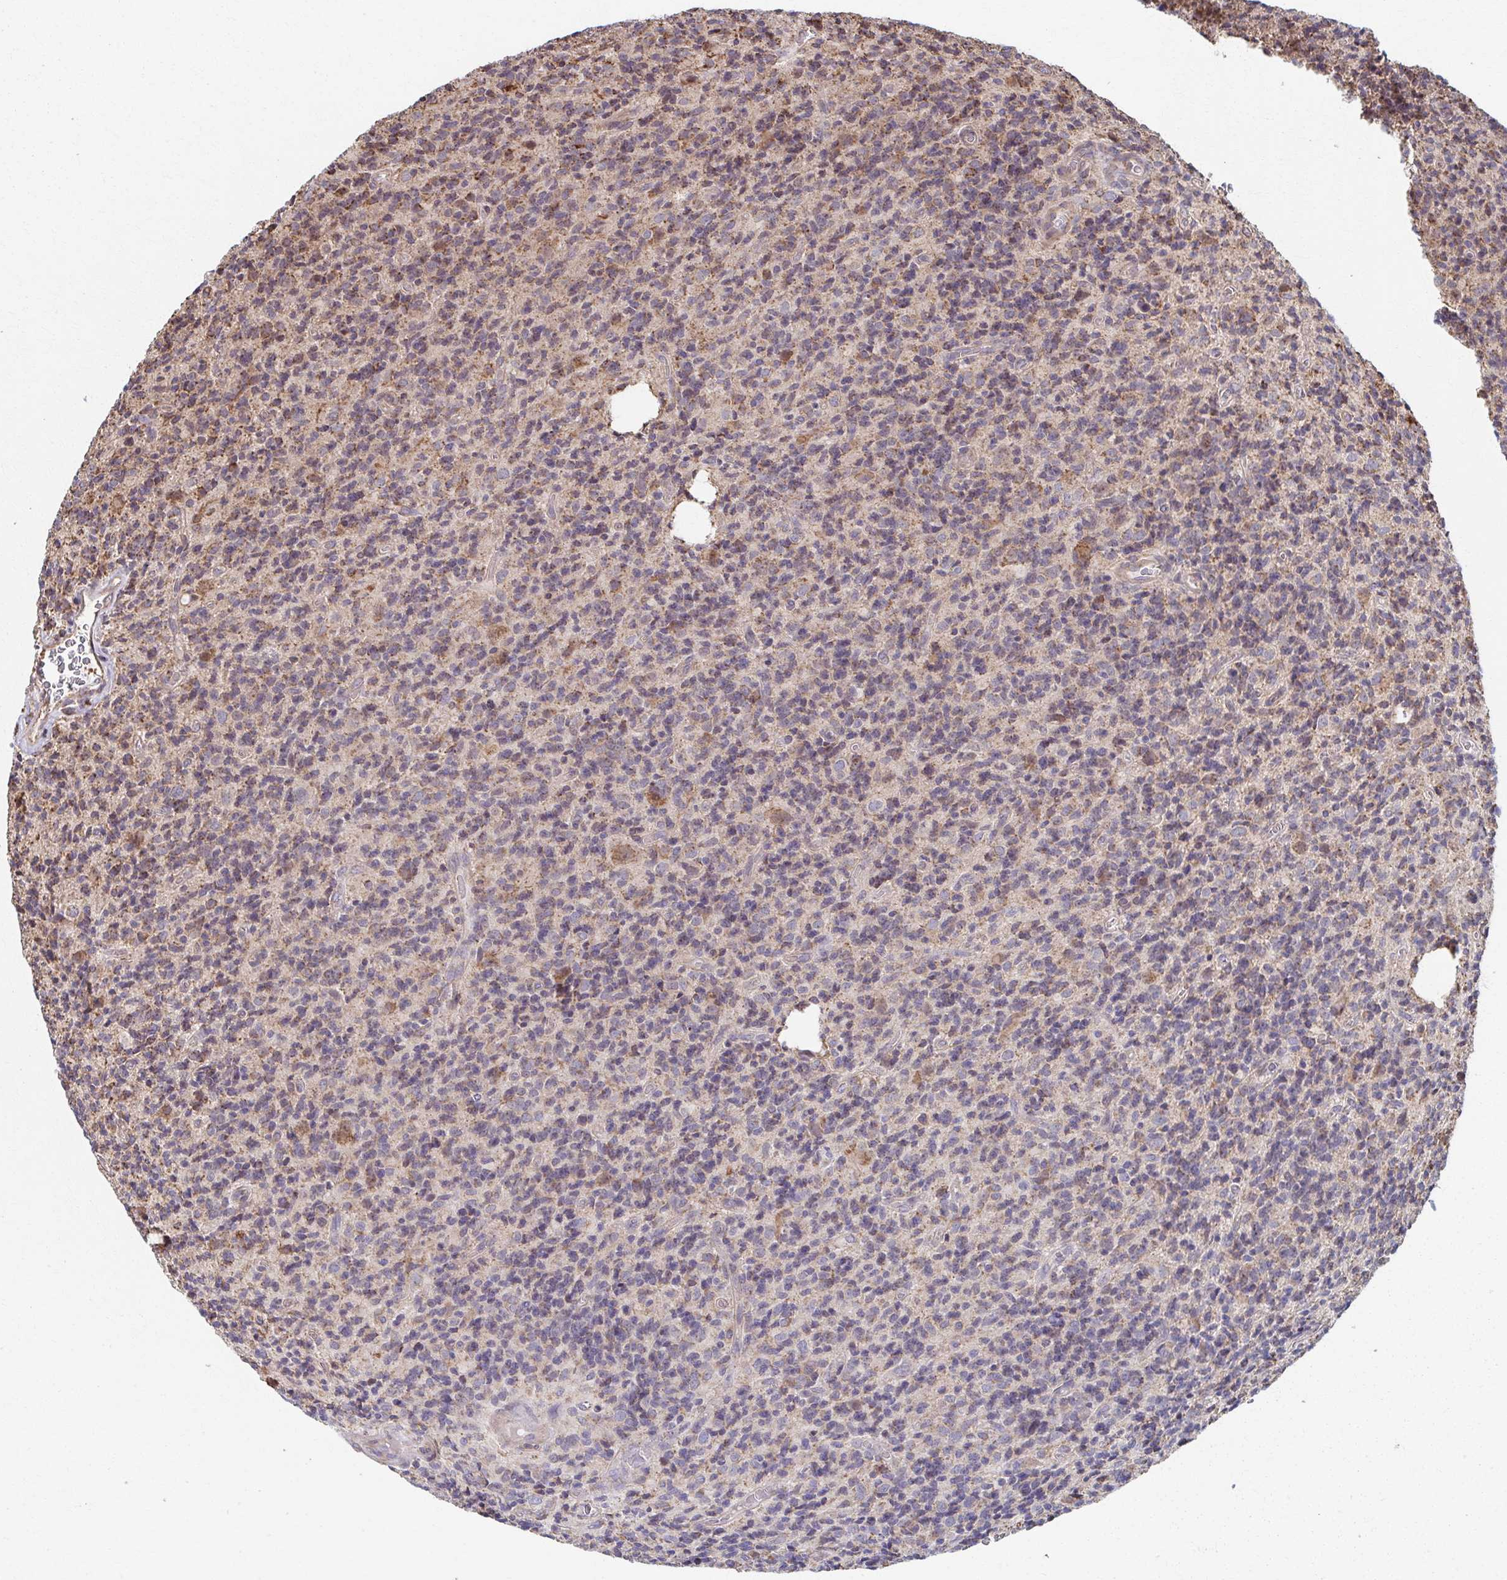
{"staining": {"intensity": "weak", "quantity": "<25%", "location": "cytoplasmic/membranous"}, "tissue": "glioma", "cell_type": "Tumor cells", "image_type": "cancer", "snomed": [{"axis": "morphology", "description": "Glioma, malignant, High grade"}, {"axis": "topography", "description": "Brain"}], "caption": "Immunohistochemistry image of glioma stained for a protein (brown), which demonstrates no expression in tumor cells.", "gene": "KLHL34", "patient": {"sex": "male", "age": 76}}